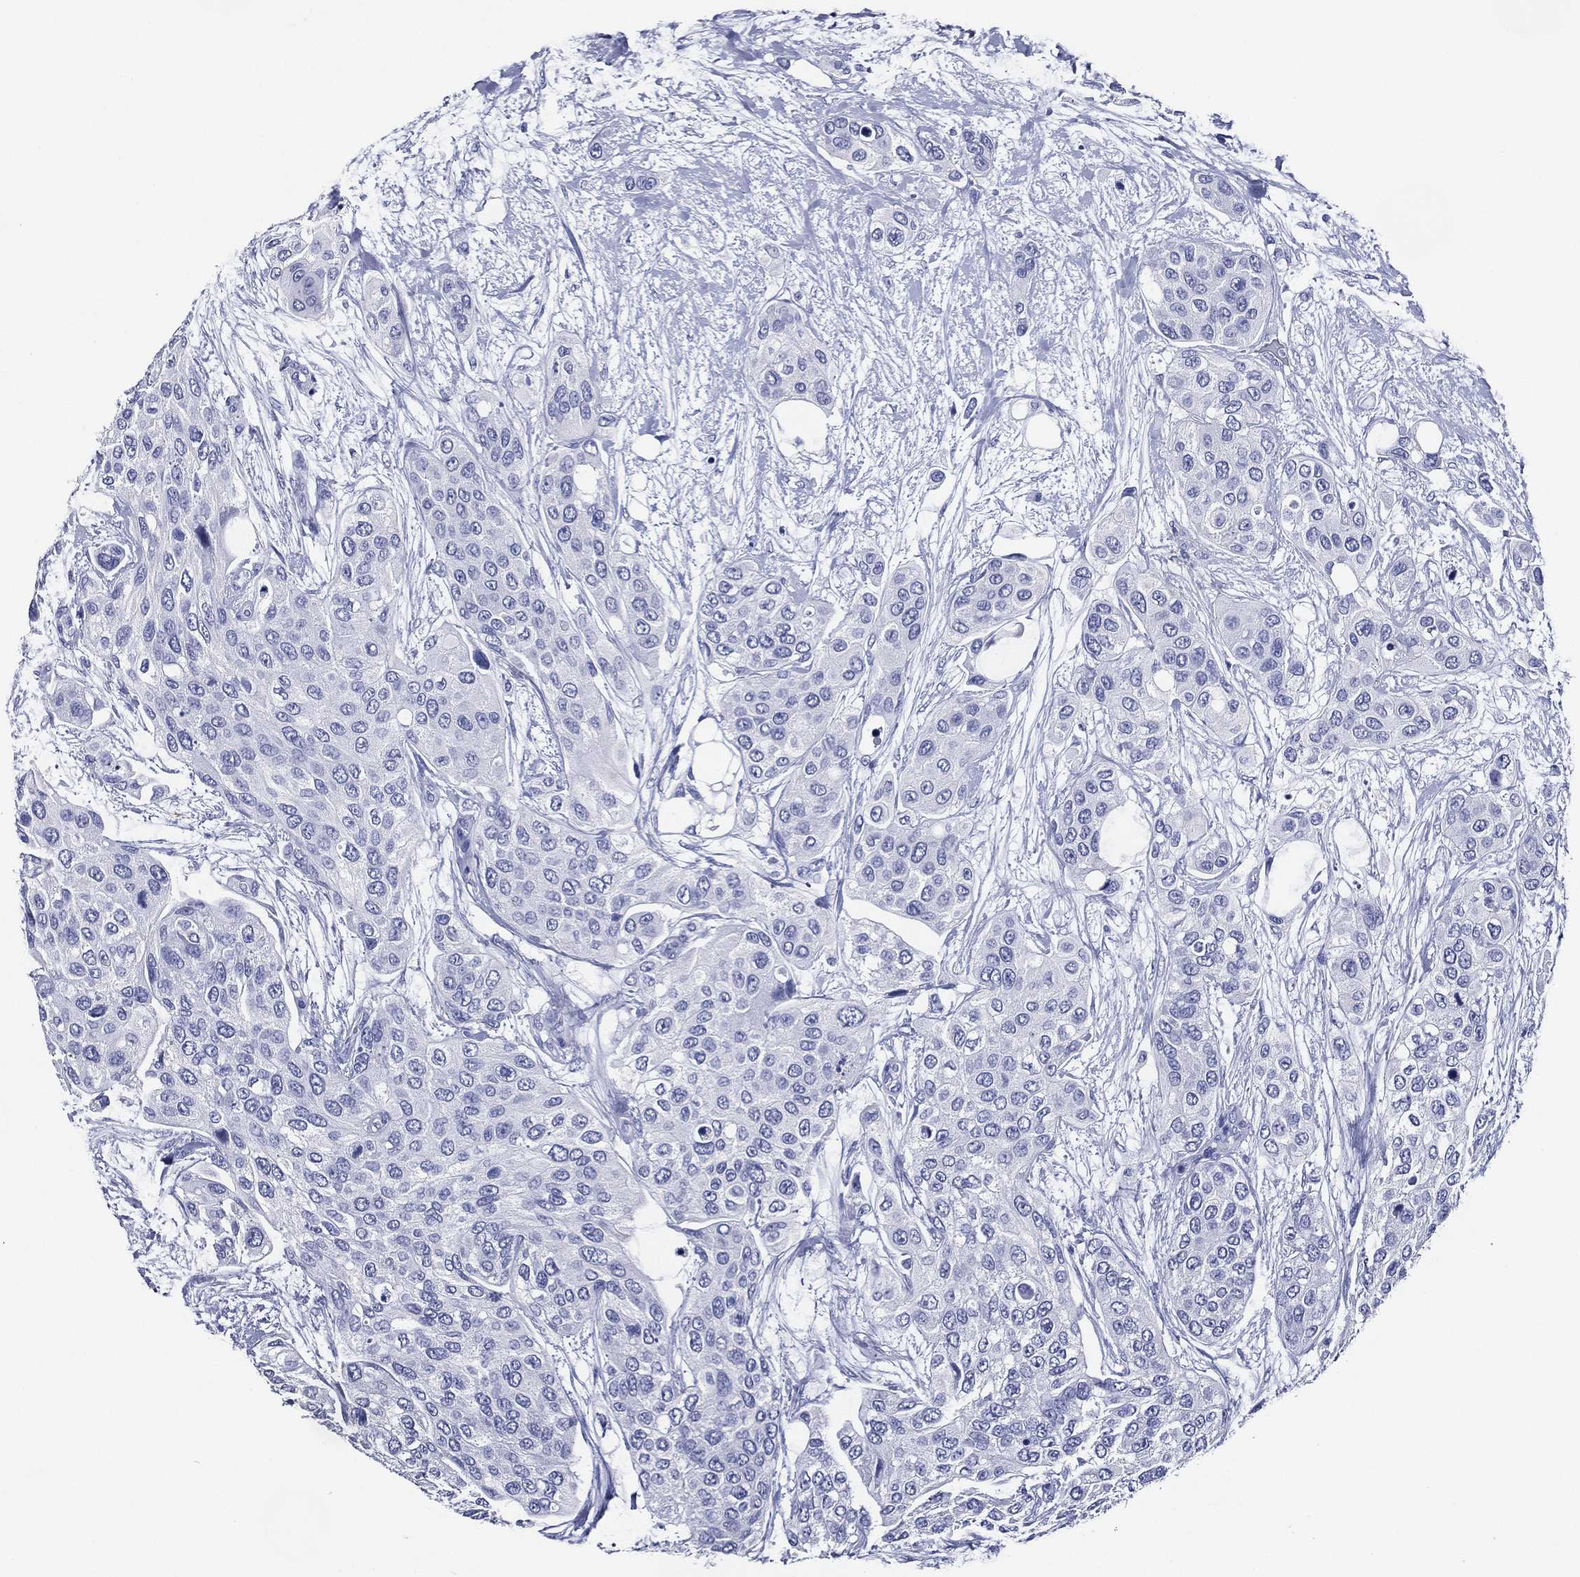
{"staining": {"intensity": "negative", "quantity": "none", "location": "none"}, "tissue": "urothelial cancer", "cell_type": "Tumor cells", "image_type": "cancer", "snomed": [{"axis": "morphology", "description": "Urothelial carcinoma, High grade"}, {"axis": "topography", "description": "Urinary bladder"}], "caption": "IHC of urothelial cancer shows no expression in tumor cells.", "gene": "ACE2", "patient": {"sex": "male", "age": 77}}